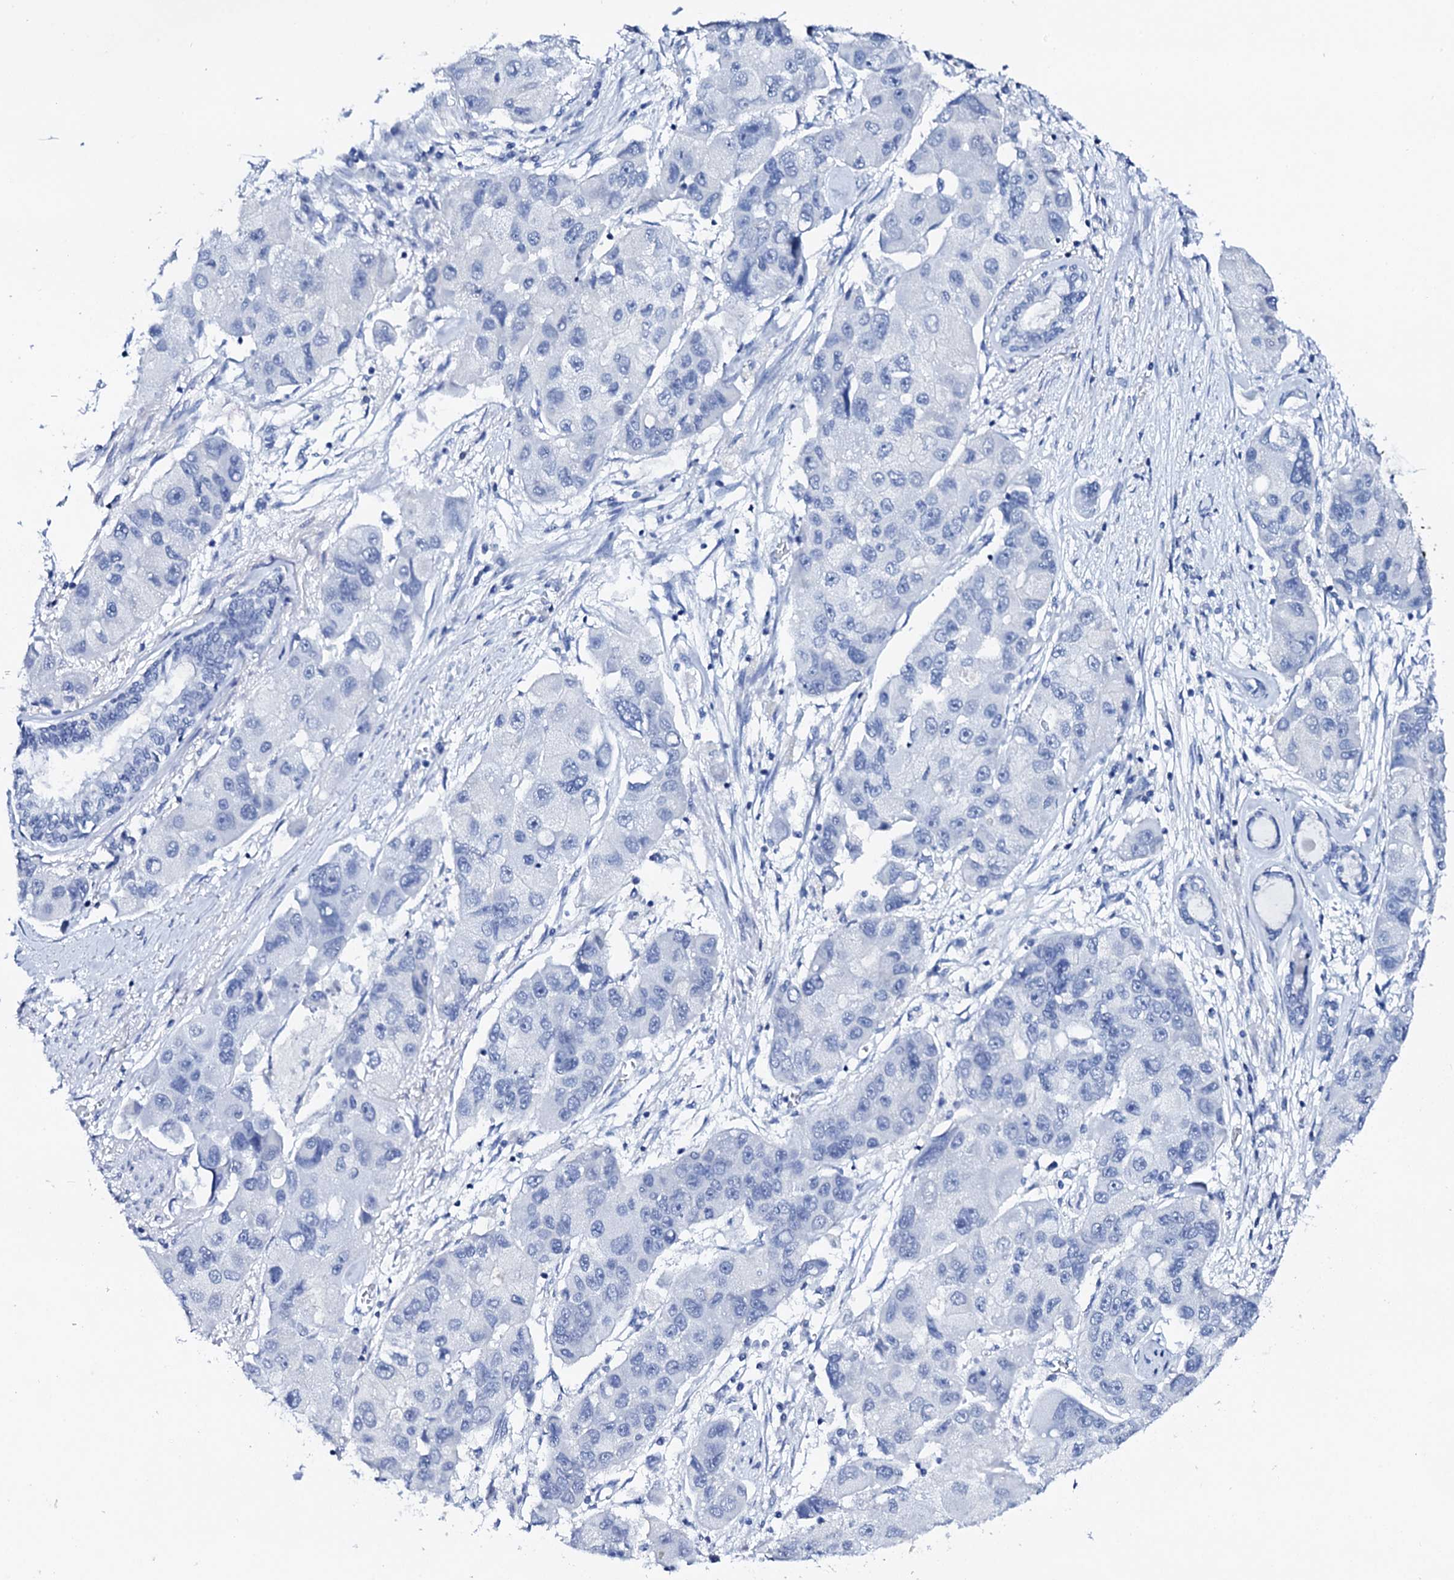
{"staining": {"intensity": "negative", "quantity": "none", "location": "none"}, "tissue": "lung cancer", "cell_type": "Tumor cells", "image_type": "cancer", "snomed": [{"axis": "morphology", "description": "Adenocarcinoma, NOS"}, {"axis": "topography", "description": "Lung"}], "caption": "The immunohistochemistry histopathology image has no significant positivity in tumor cells of lung adenocarcinoma tissue.", "gene": "FBXL16", "patient": {"sex": "female", "age": 54}}